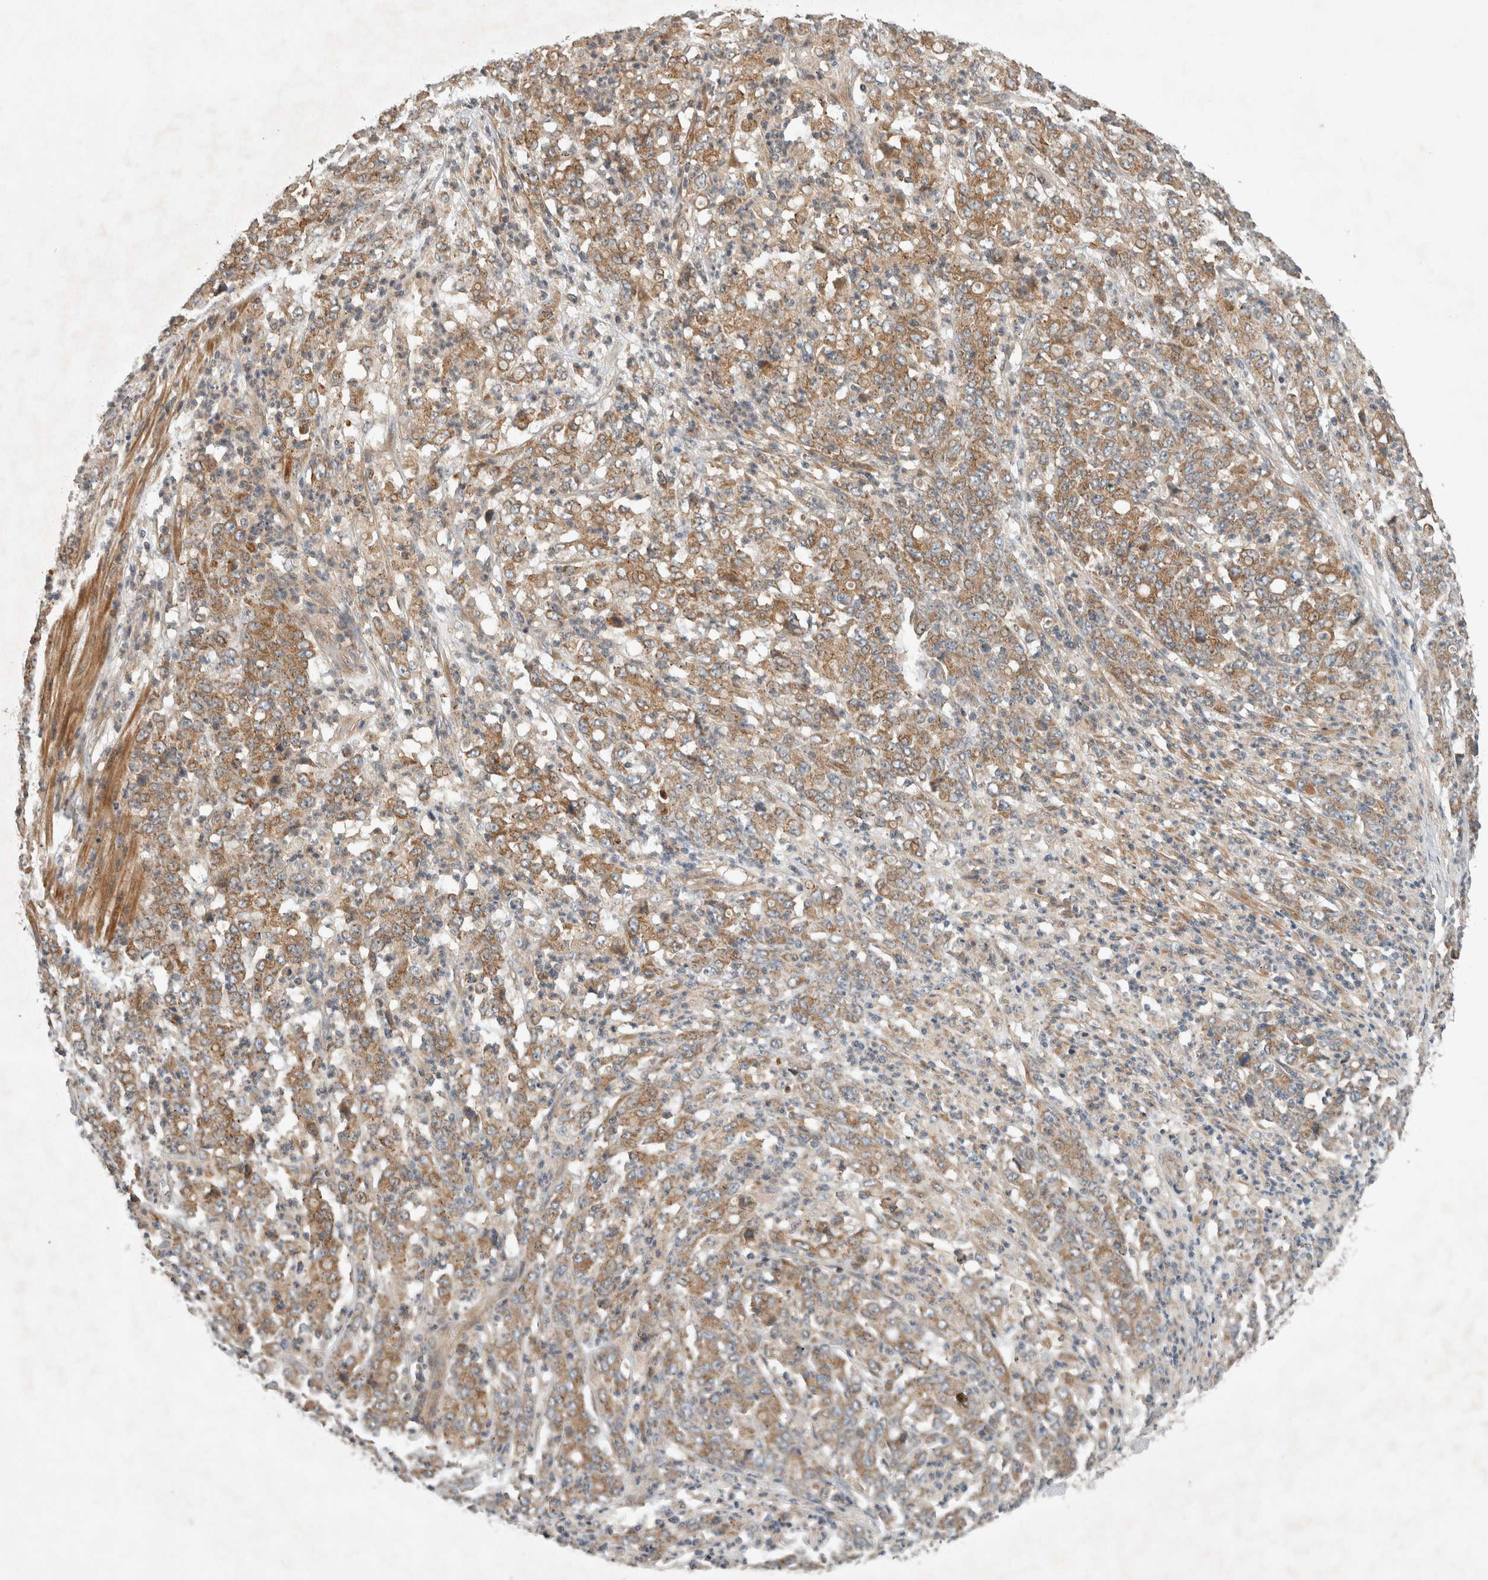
{"staining": {"intensity": "moderate", "quantity": ">75%", "location": "cytoplasmic/membranous"}, "tissue": "stomach cancer", "cell_type": "Tumor cells", "image_type": "cancer", "snomed": [{"axis": "morphology", "description": "Adenocarcinoma, NOS"}, {"axis": "topography", "description": "Stomach, lower"}], "caption": "IHC of stomach cancer demonstrates medium levels of moderate cytoplasmic/membranous expression in approximately >75% of tumor cells.", "gene": "ARMC9", "patient": {"sex": "female", "age": 71}}